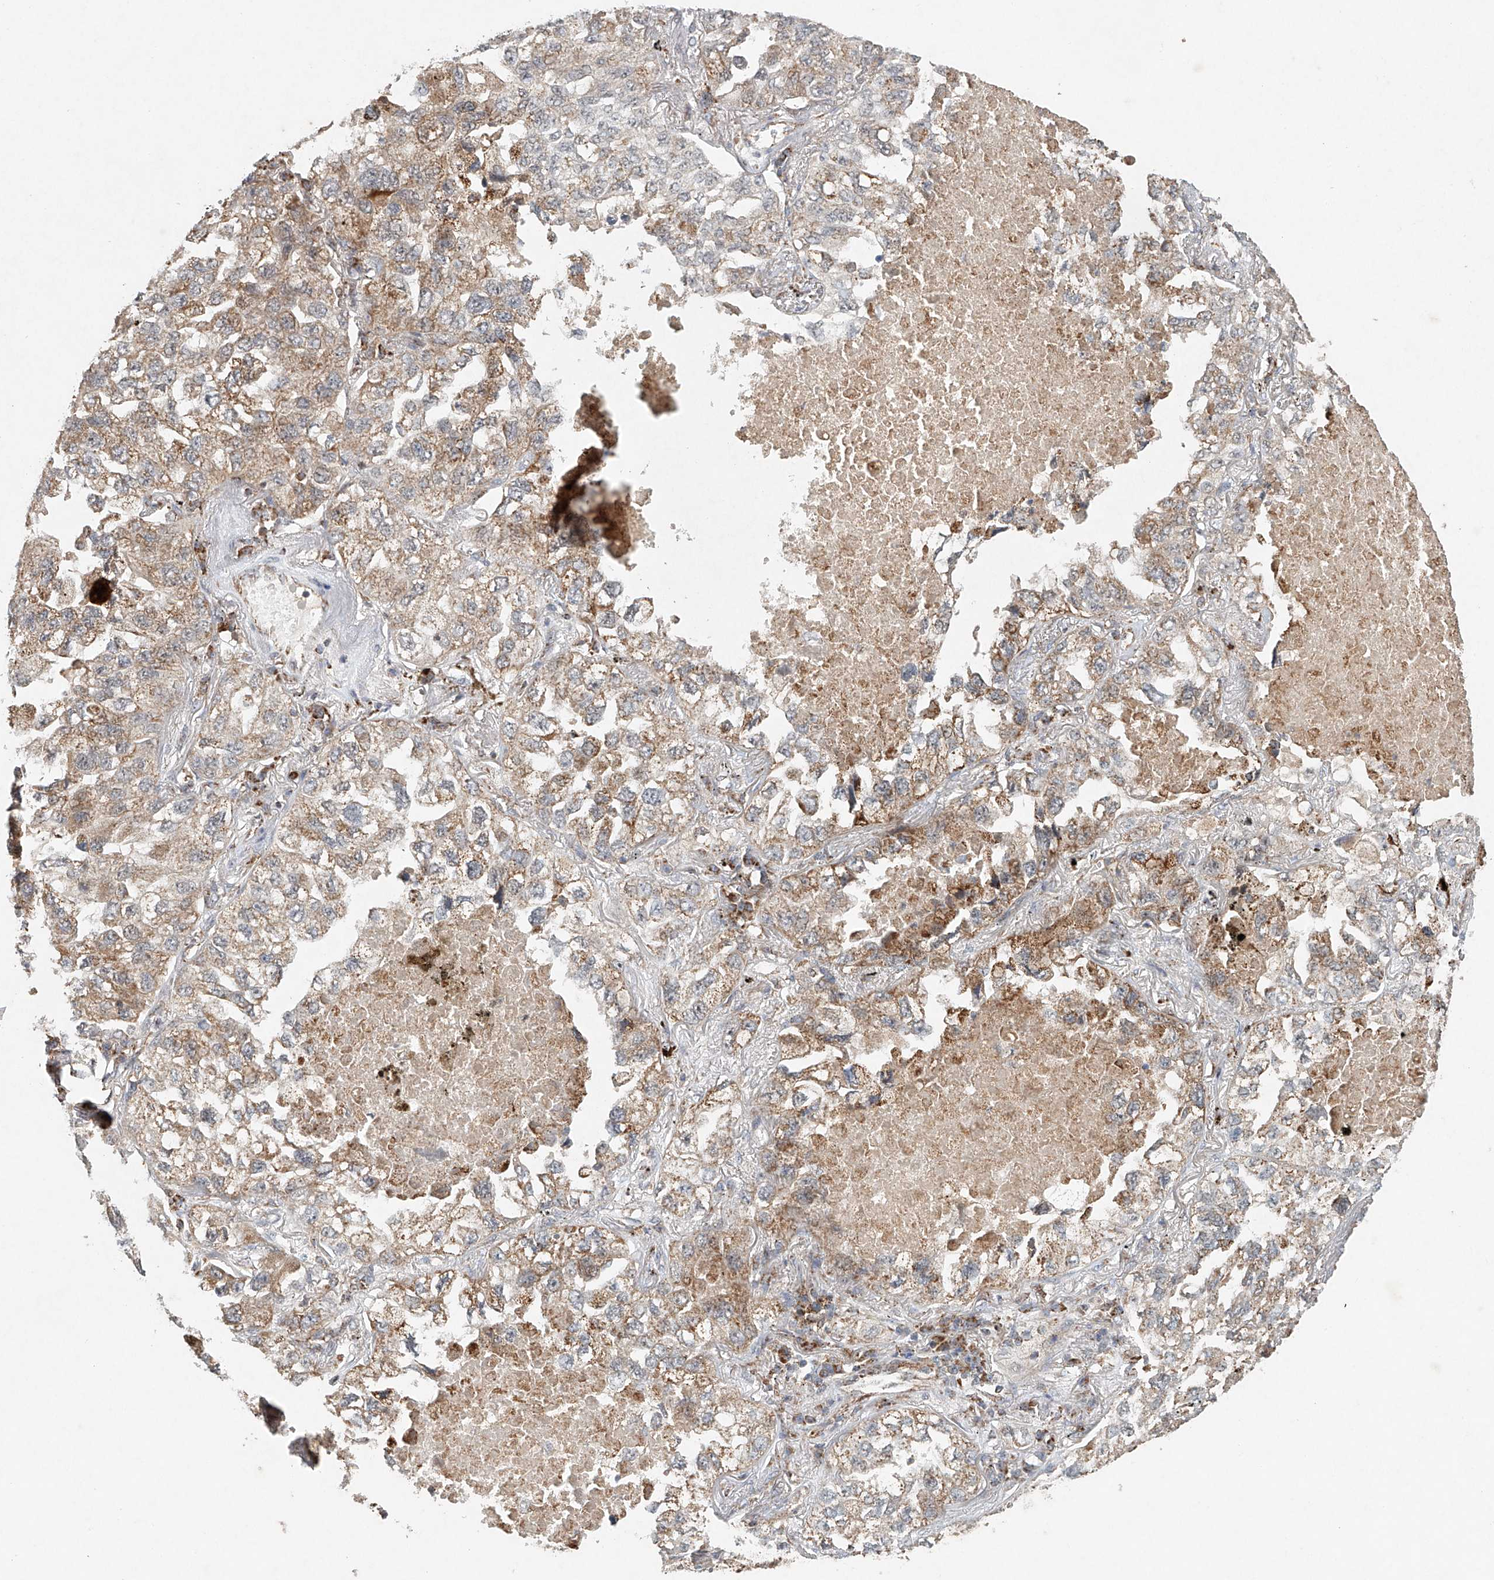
{"staining": {"intensity": "weak", "quantity": ">75%", "location": "cytoplasmic/membranous"}, "tissue": "lung cancer", "cell_type": "Tumor cells", "image_type": "cancer", "snomed": [{"axis": "morphology", "description": "Adenocarcinoma, NOS"}, {"axis": "topography", "description": "Lung"}], "caption": "Immunohistochemical staining of adenocarcinoma (lung) exhibits weak cytoplasmic/membranous protein positivity in approximately >75% of tumor cells.", "gene": "DCAF11", "patient": {"sex": "male", "age": 65}}